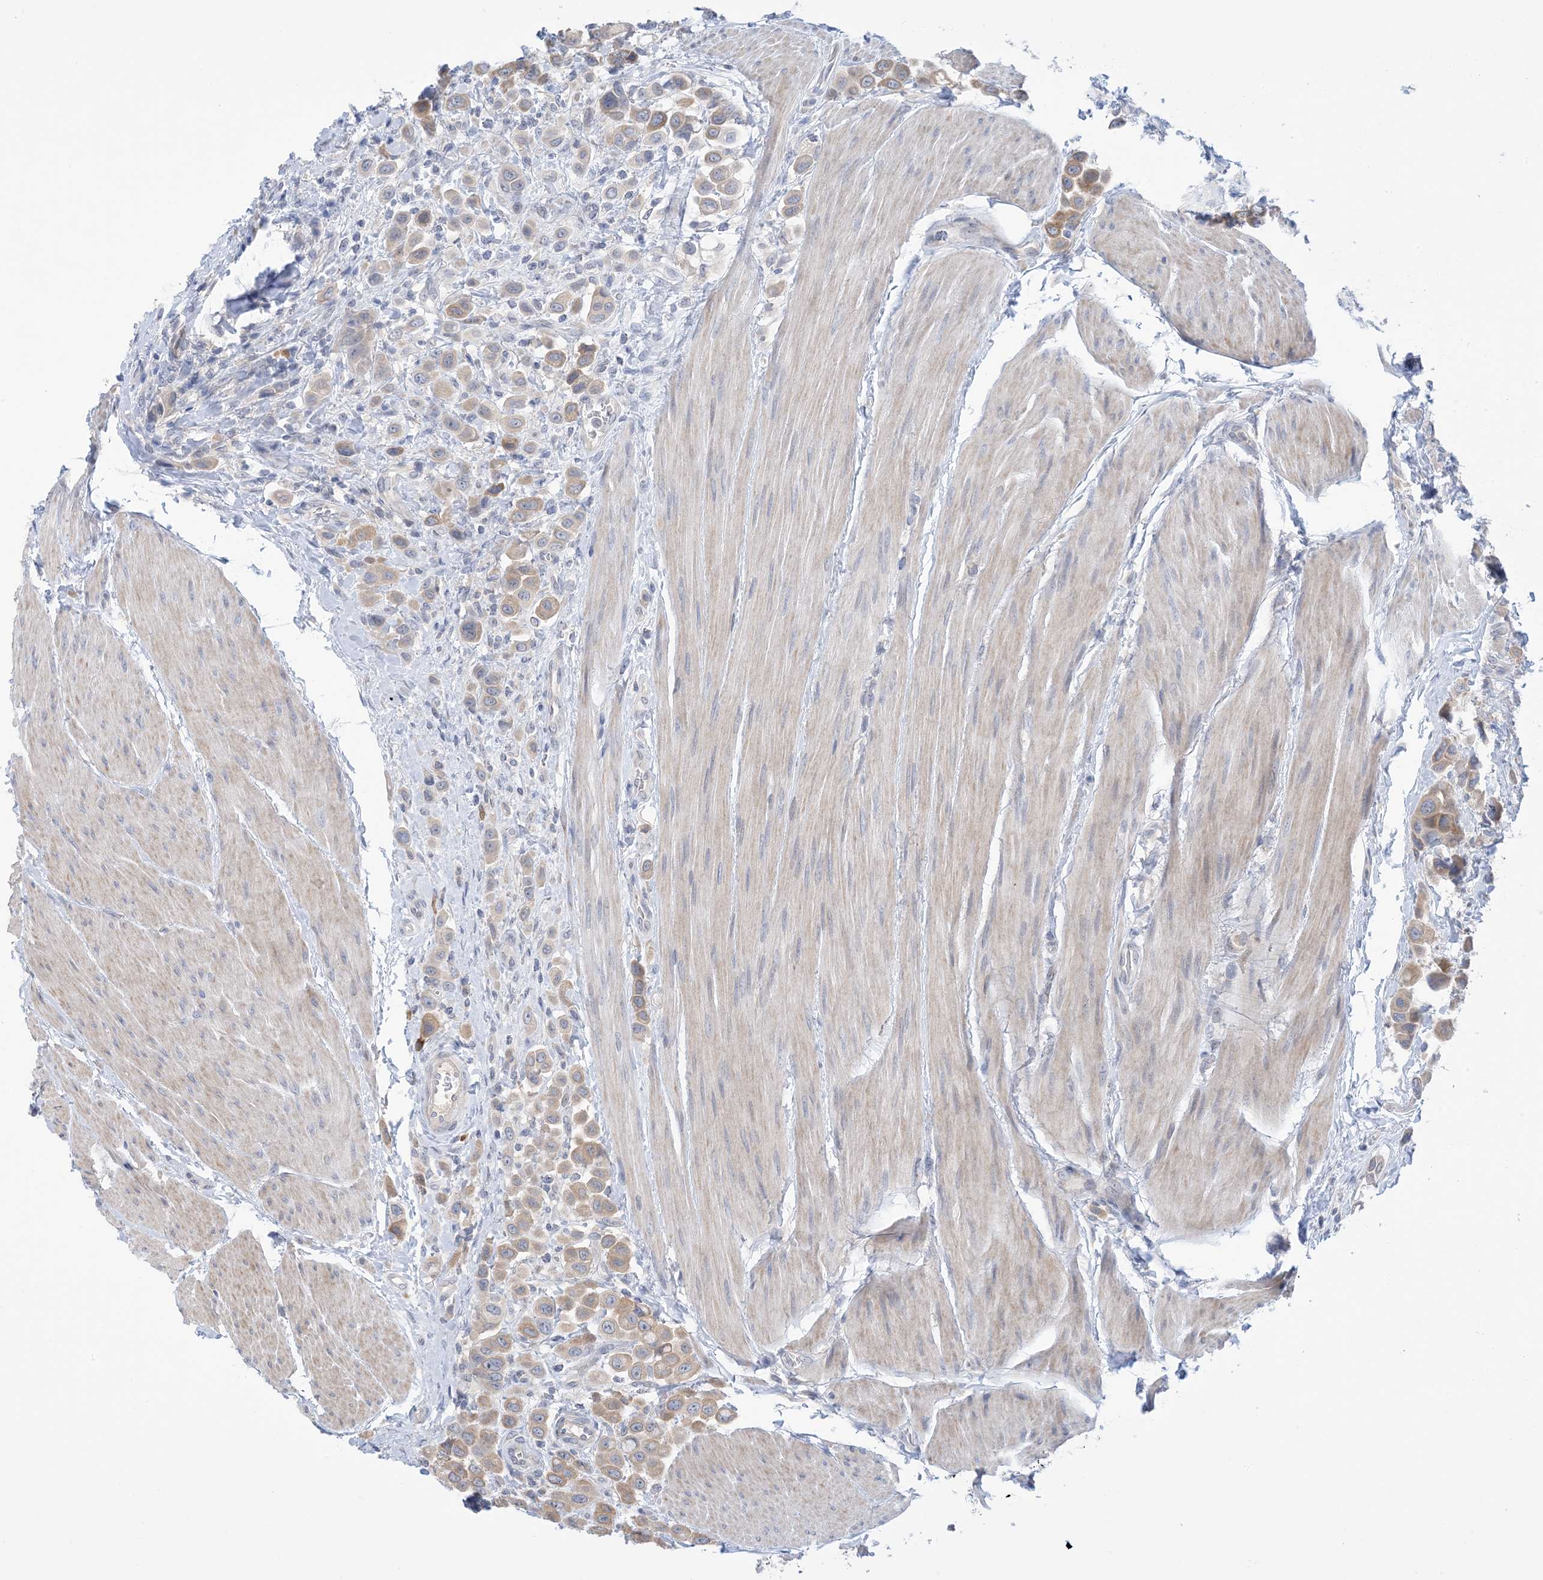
{"staining": {"intensity": "weak", "quantity": "25%-75%", "location": "cytoplasmic/membranous"}, "tissue": "urothelial cancer", "cell_type": "Tumor cells", "image_type": "cancer", "snomed": [{"axis": "morphology", "description": "Urothelial carcinoma, High grade"}, {"axis": "topography", "description": "Urinary bladder"}], "caption": "Urothelial cancer stained with DAB immunohistochemistry (IHC) exhibits low levels of weak cytoplasmic/membranous staining in approximately 25%-75% of tumor cells.", "gene": "TTYH1", "patient": {"sex": "male", "age": 50}}